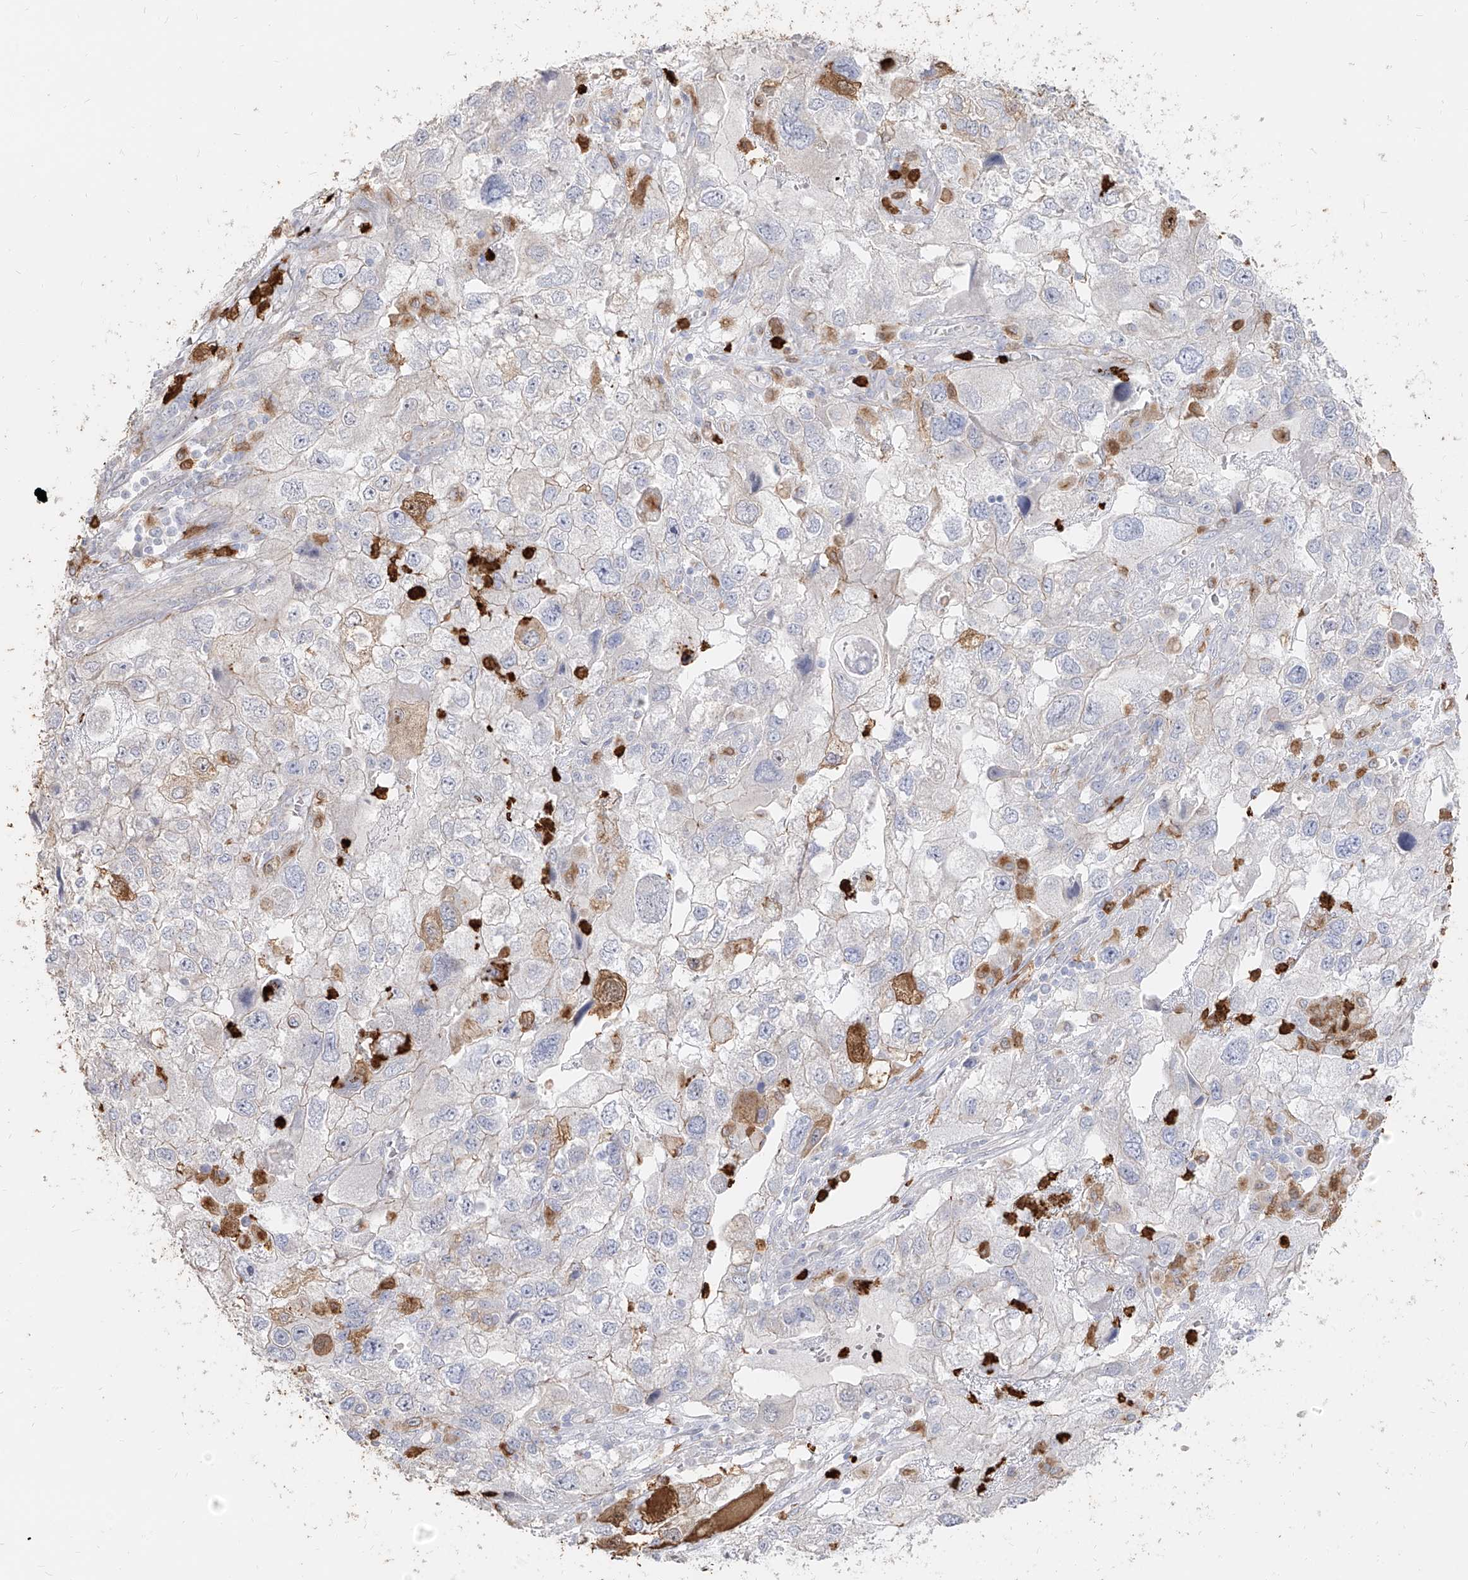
{"staining": {"intensity": "negative", "quantity": "none", "location": "none"}, "tissue": "endometrial cancer", "cell_type": "Tumor cells", "image_type": "cancer", "snomed": [{"axis": "morphology", "description": "Adenocarcinoma, NOS"}, {"axis": "topography", "description": "Endometrium"}], "caption": "Immunohistochemistry histopathology image of adenocarcinoma (endometrial) stained for a protein (brown), which reveals no positivity in tumor cells.", "gene": "ZNF227", "patient": {"sex": "female", "age": 49}}